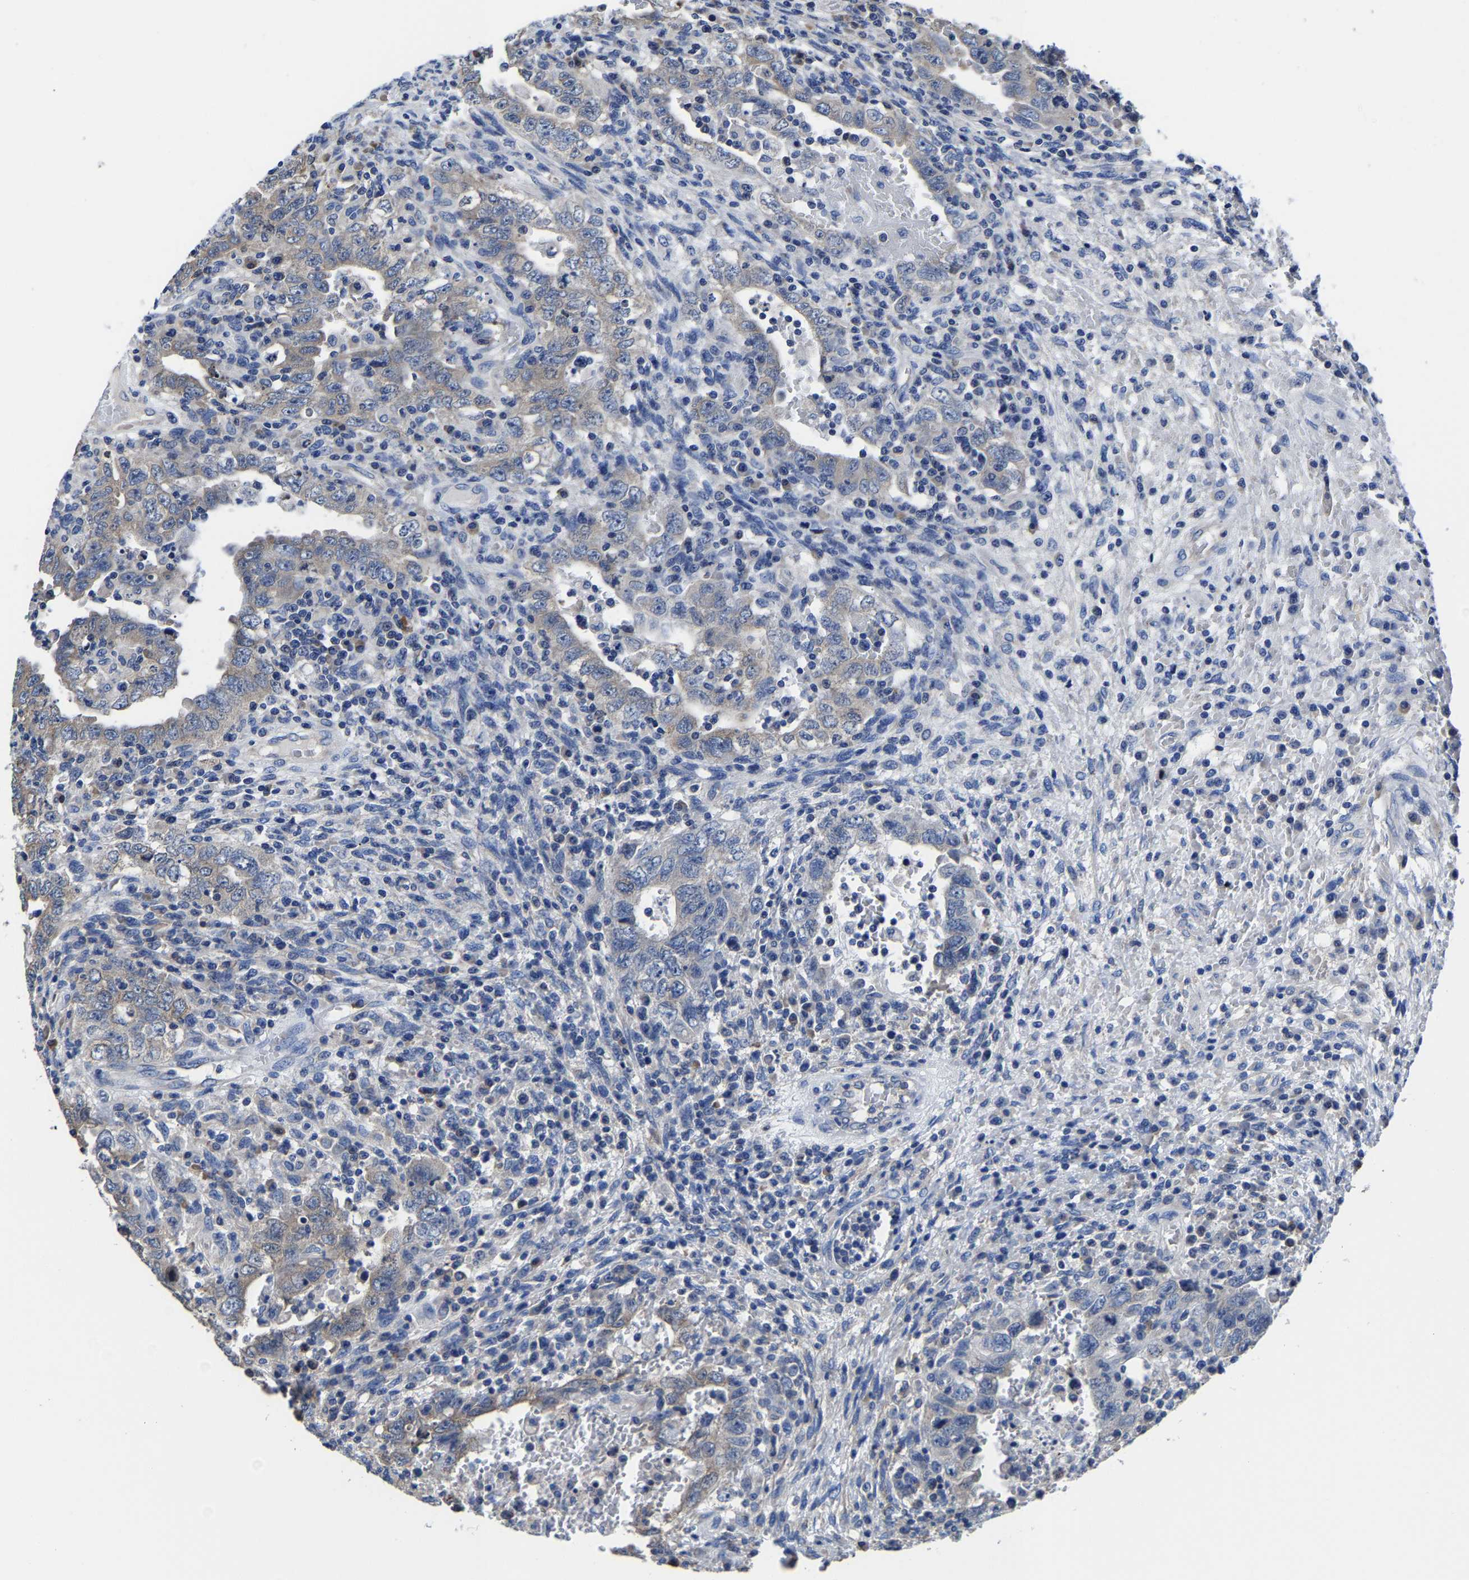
{"staining": {"intensity": "weak", "quantity": "<25%", "location": "cytoplasmic/membranous"}, "tissue": "testis cancer", "cell_type": "Tumor cells", "image_type": "cancer", "snomed": [{"axis": "morphology", "description": "Carcinoma, Embryonal, NOS"}, {"axis": "topography", "description": "Testis"}], "caption": "Protein analysis of testis cancer (embryonal carcinoma) shows no significant positivity in tumor cells.", "gene": "SRPK2", "patient": {"sex": "male", "age": 26}}